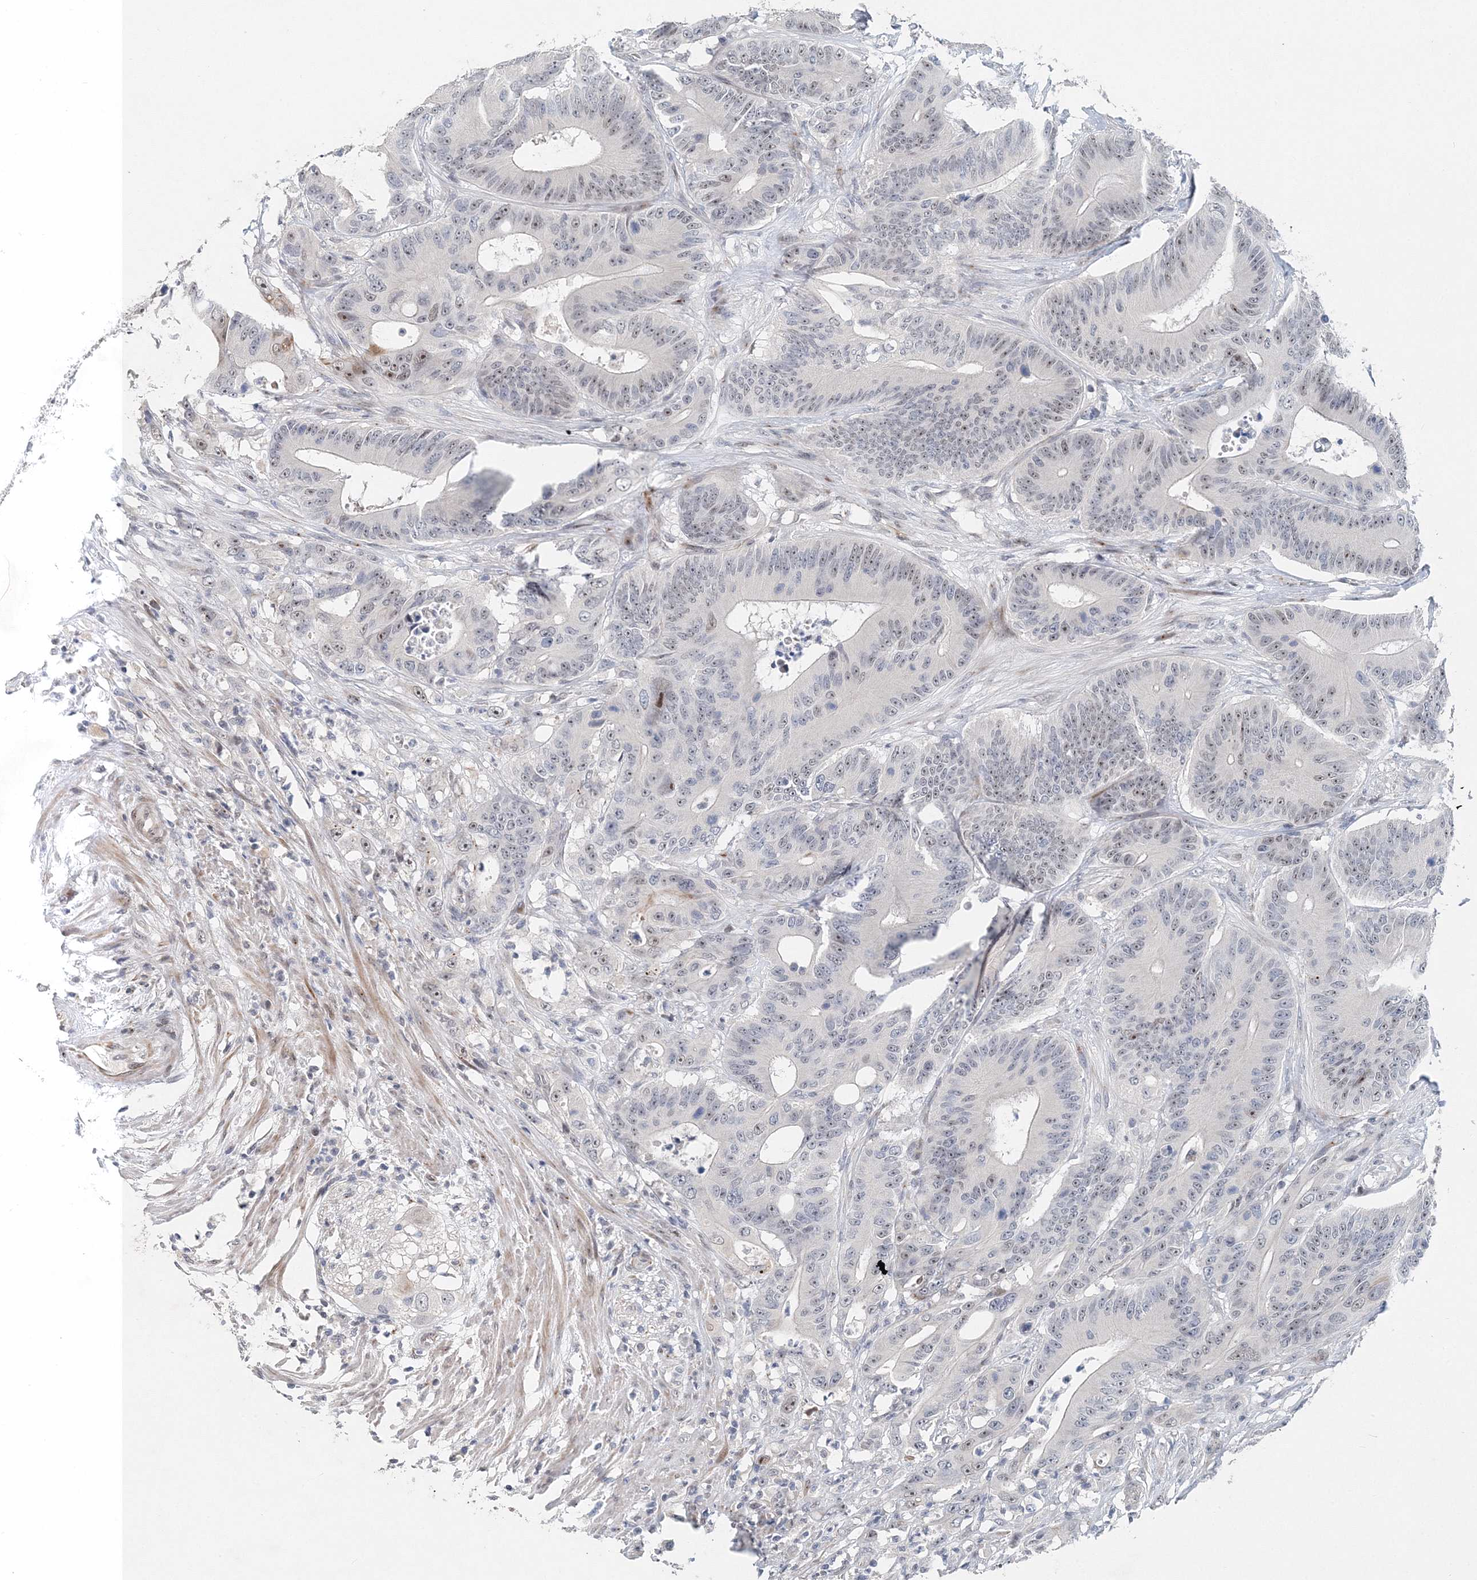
{"staining": {"intensity": "moderate", "quantity": "<25%", "location": "nuclear"}, "tissue": "colorectal cancer", "cell_type": "Tumor cells", "image_type": "cancer", "snomed": [{"axis": "morphology", "description": "Adenocarcinoma, NOS"}, {"axis": "topography", "description": "Colon"}], "caption": "Immunohistochemical staining of human colorectal cancer demonstrates moderate nuclear protein staining in approximately <25% of tumor cells.", "gene": "UIMC1", "patient": {"sex": "male", "age": 83}}